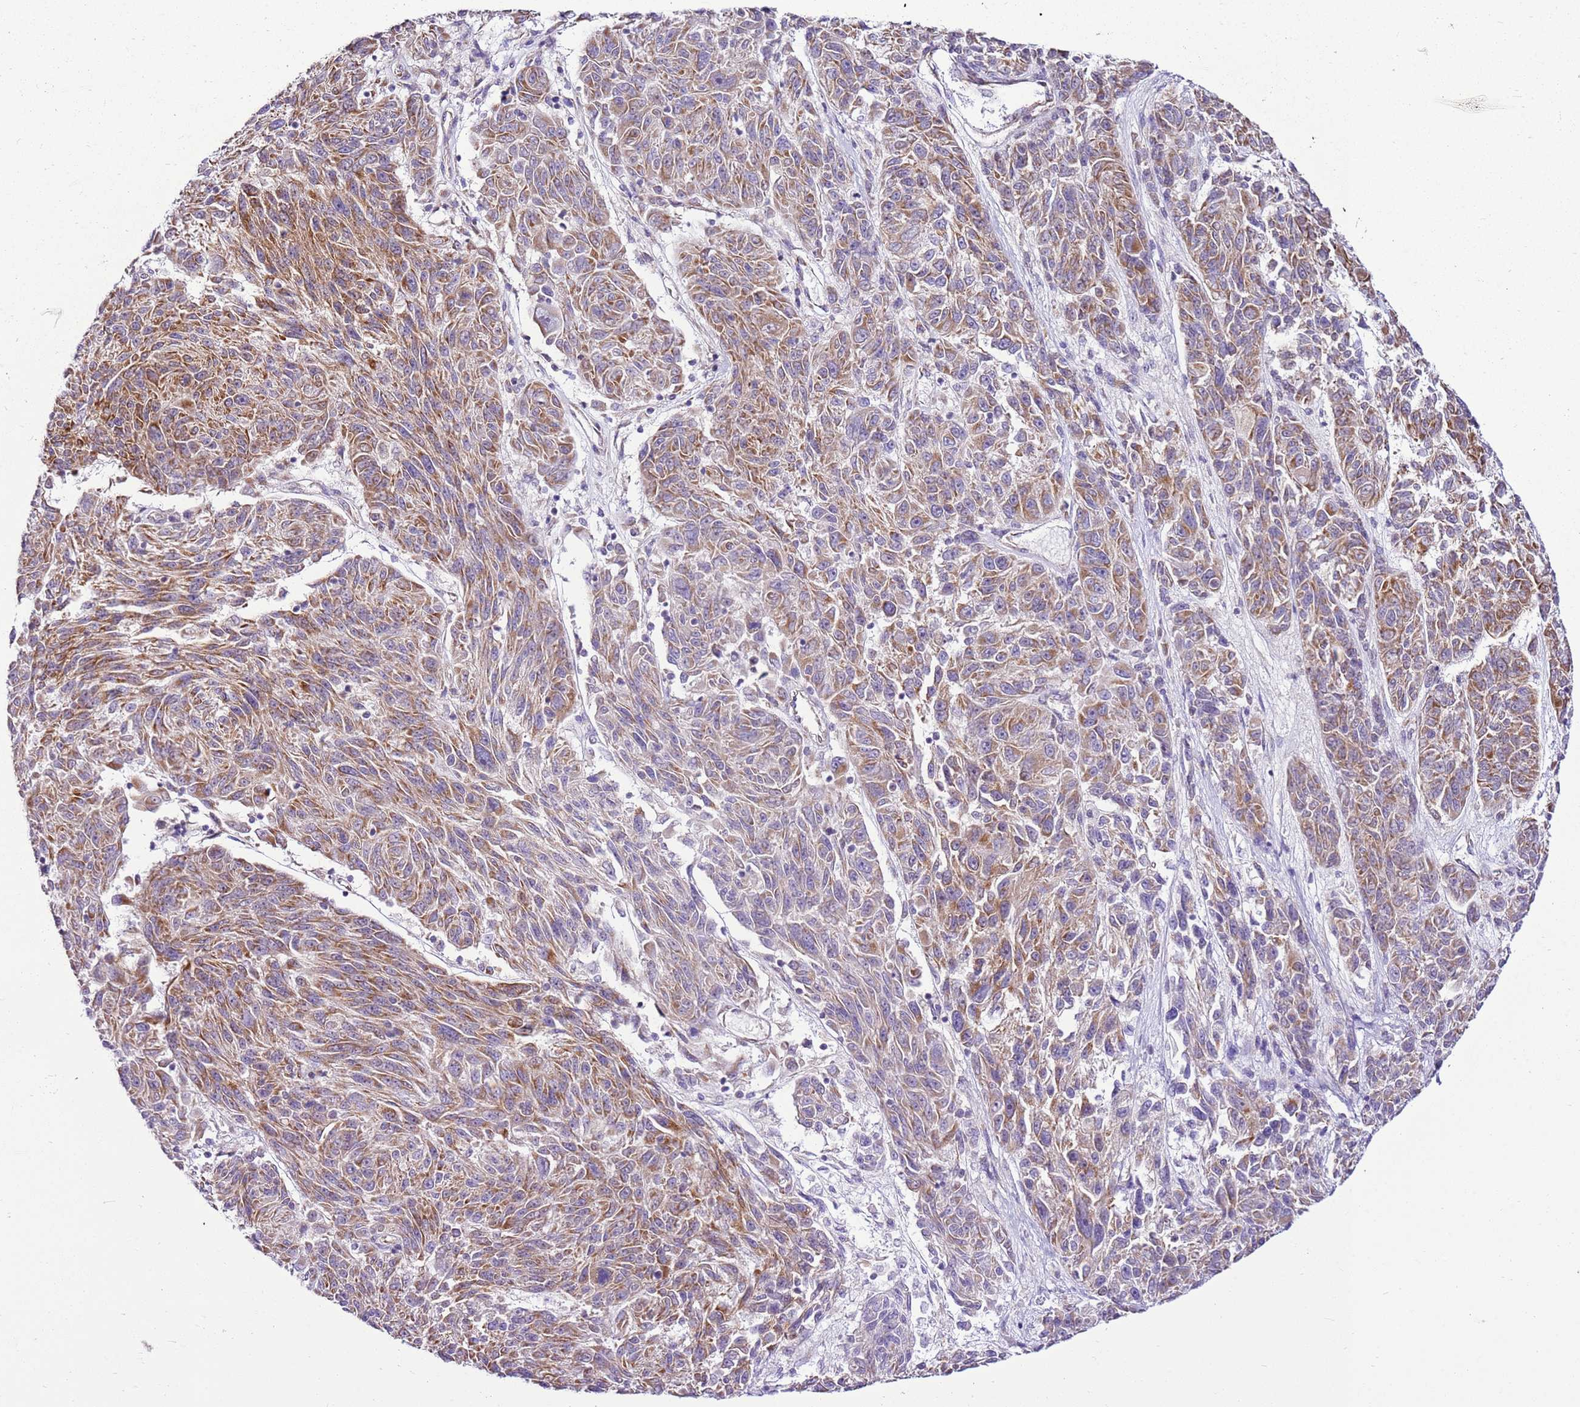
{"staining": {"intensity": "moderate", "quantity": ">75%", "location": "cytoplasmic/membranous"}, "tissue": "melanoma", "cell_type": "Tumor cells", "image_type": "cancer", "snomed": [{"axis": "morphology", "description": "Malignant melanoma, NOS"}, {"axis": "topography", "description": "Skin"}], "caption": "An immunohistochemistry histopathology image of tumor tissue is shown. Protein staining in brown shows moderate cytoplasmic/membranous positivity in melanoma within tumor cells.", "gene": "MRPL36", "patient": {"sex": "male", "age": 53}}